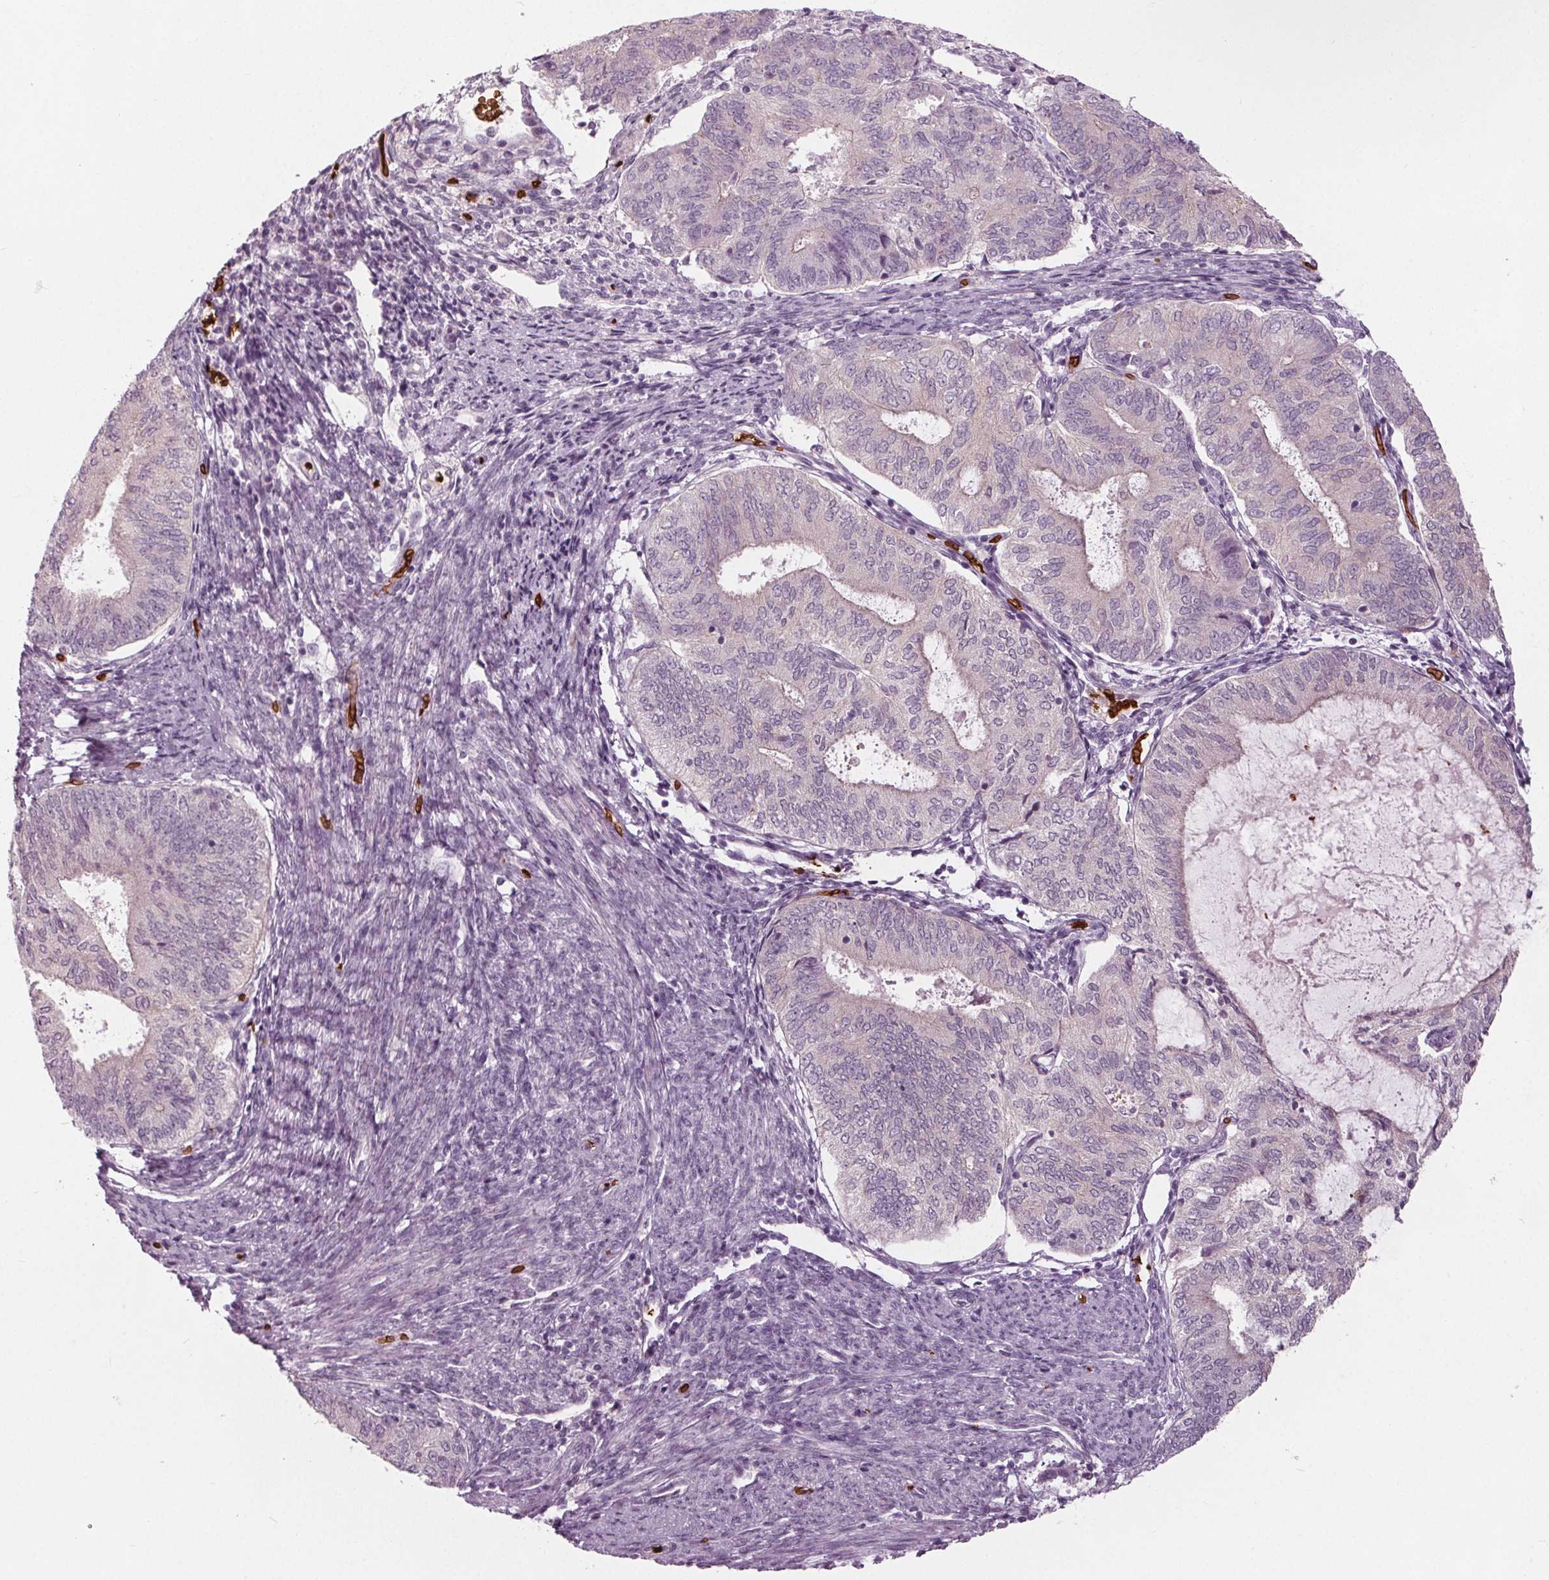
{"staining": {"intensity": "negative", "quantity": "none", "location": "none"}, "tissue": "endometrial cancer", "cell_type": "Tumor cells", "image_type": "cancer", "snomed": [{"axis": "morphology", "description": "Adenocarcinoma, NOS"}, {"axis": "topography", "description": "Endometrium"}], "caption": "This is an immunohistochemistry (IHC) image of human endometrial cancer (adenocarcinoma). There is no staining in tumor cells.", "gene": "SLC4A1", "patient": {"sex": "female", "age": 65}}